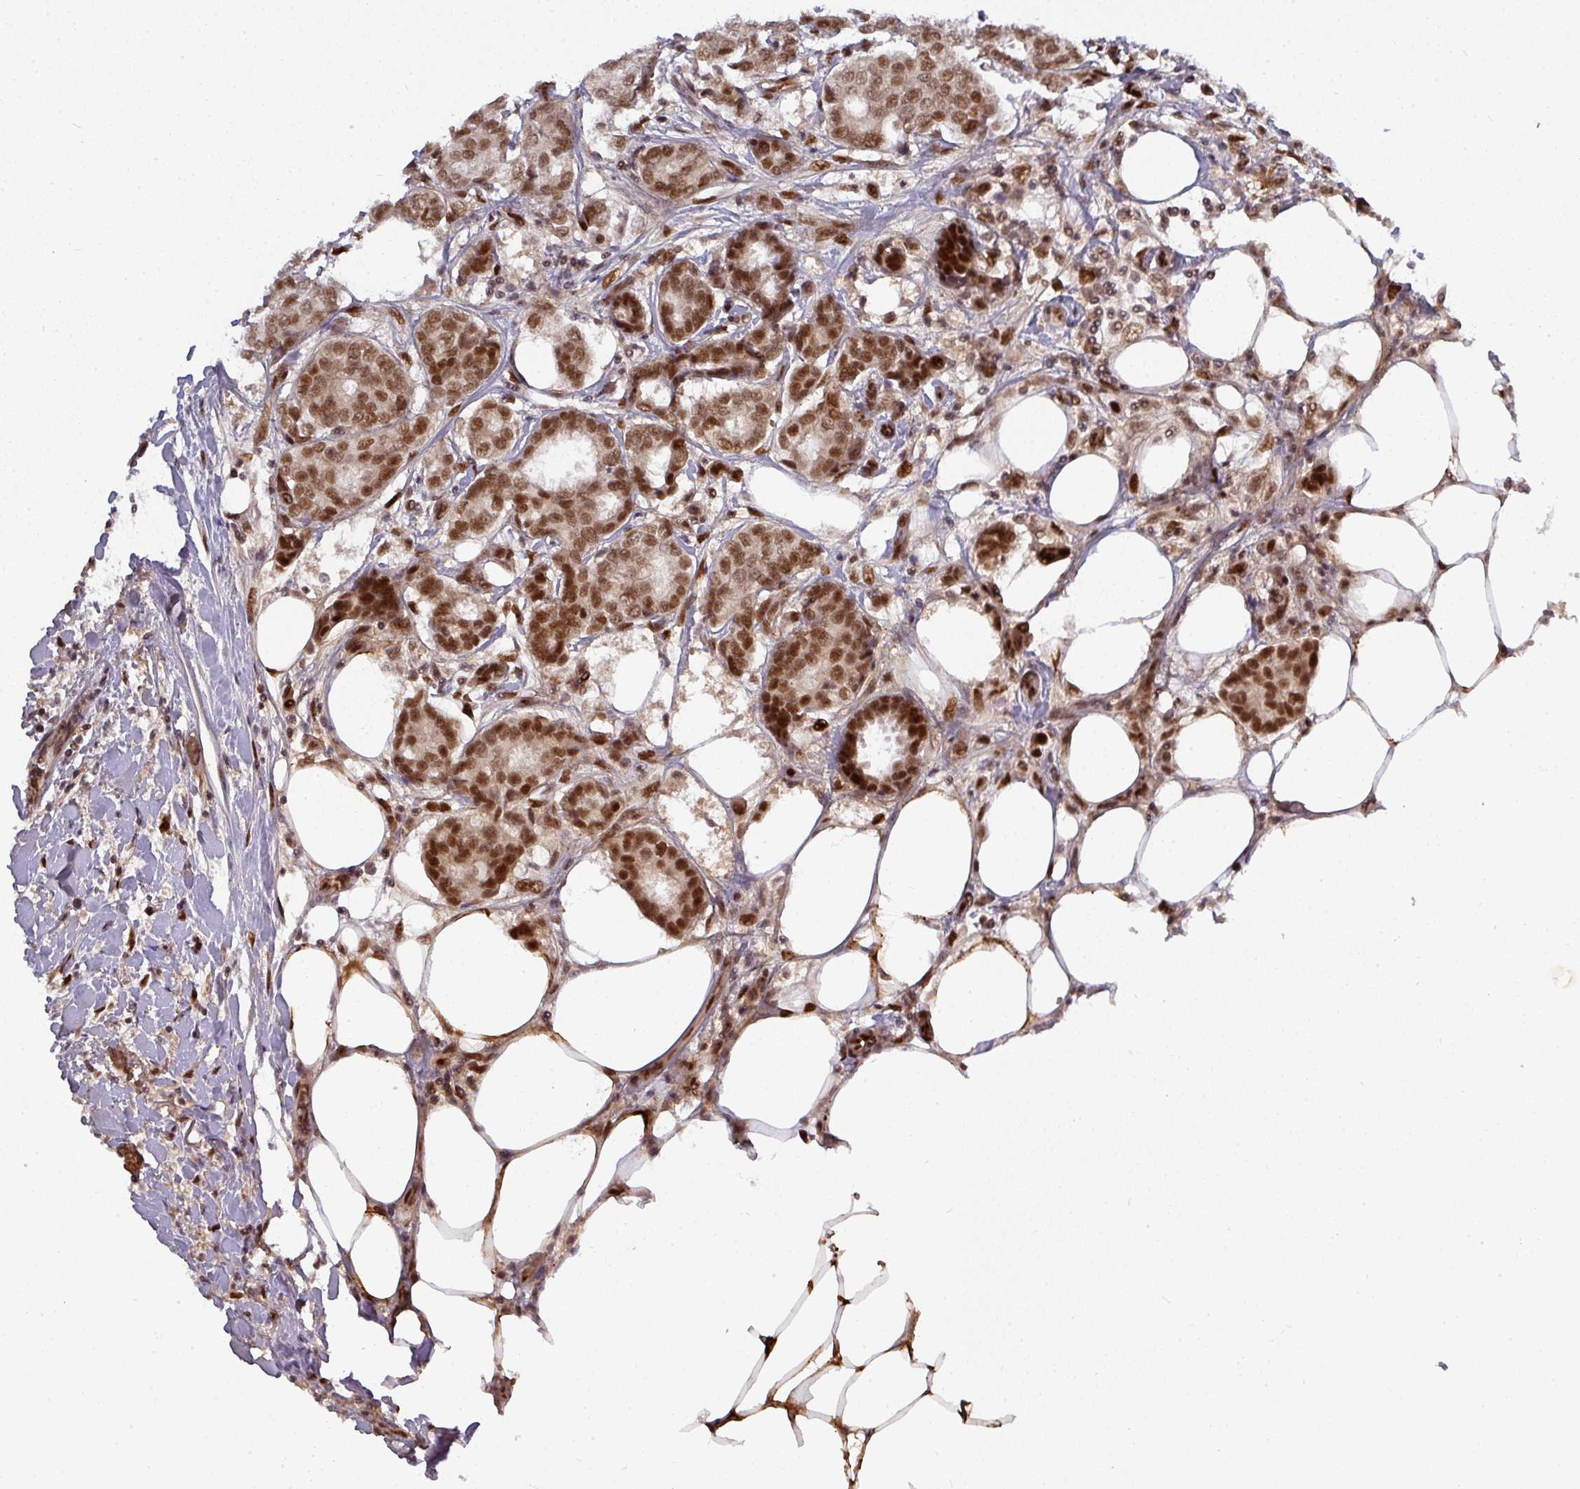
{"staining": {"intensity": "strong", "quantity": ">75%", "location": "nuclear"}, "tissue": "breast cancer", "cell_type": "Tumor cells", "image_type": "cancer", "snomed": [{"axis": "morphology", "description": "Duct carcinoma"}, {"axis": "topography", "description": "Breast"}], "caption": "Breast infiltrating ductal carcinoma stained with immunohistochemistry shows strong nuclear positivity in about >75% of tumor cells.", "gene": "CIC", "patient": {"sex": "female", "age": 73}}